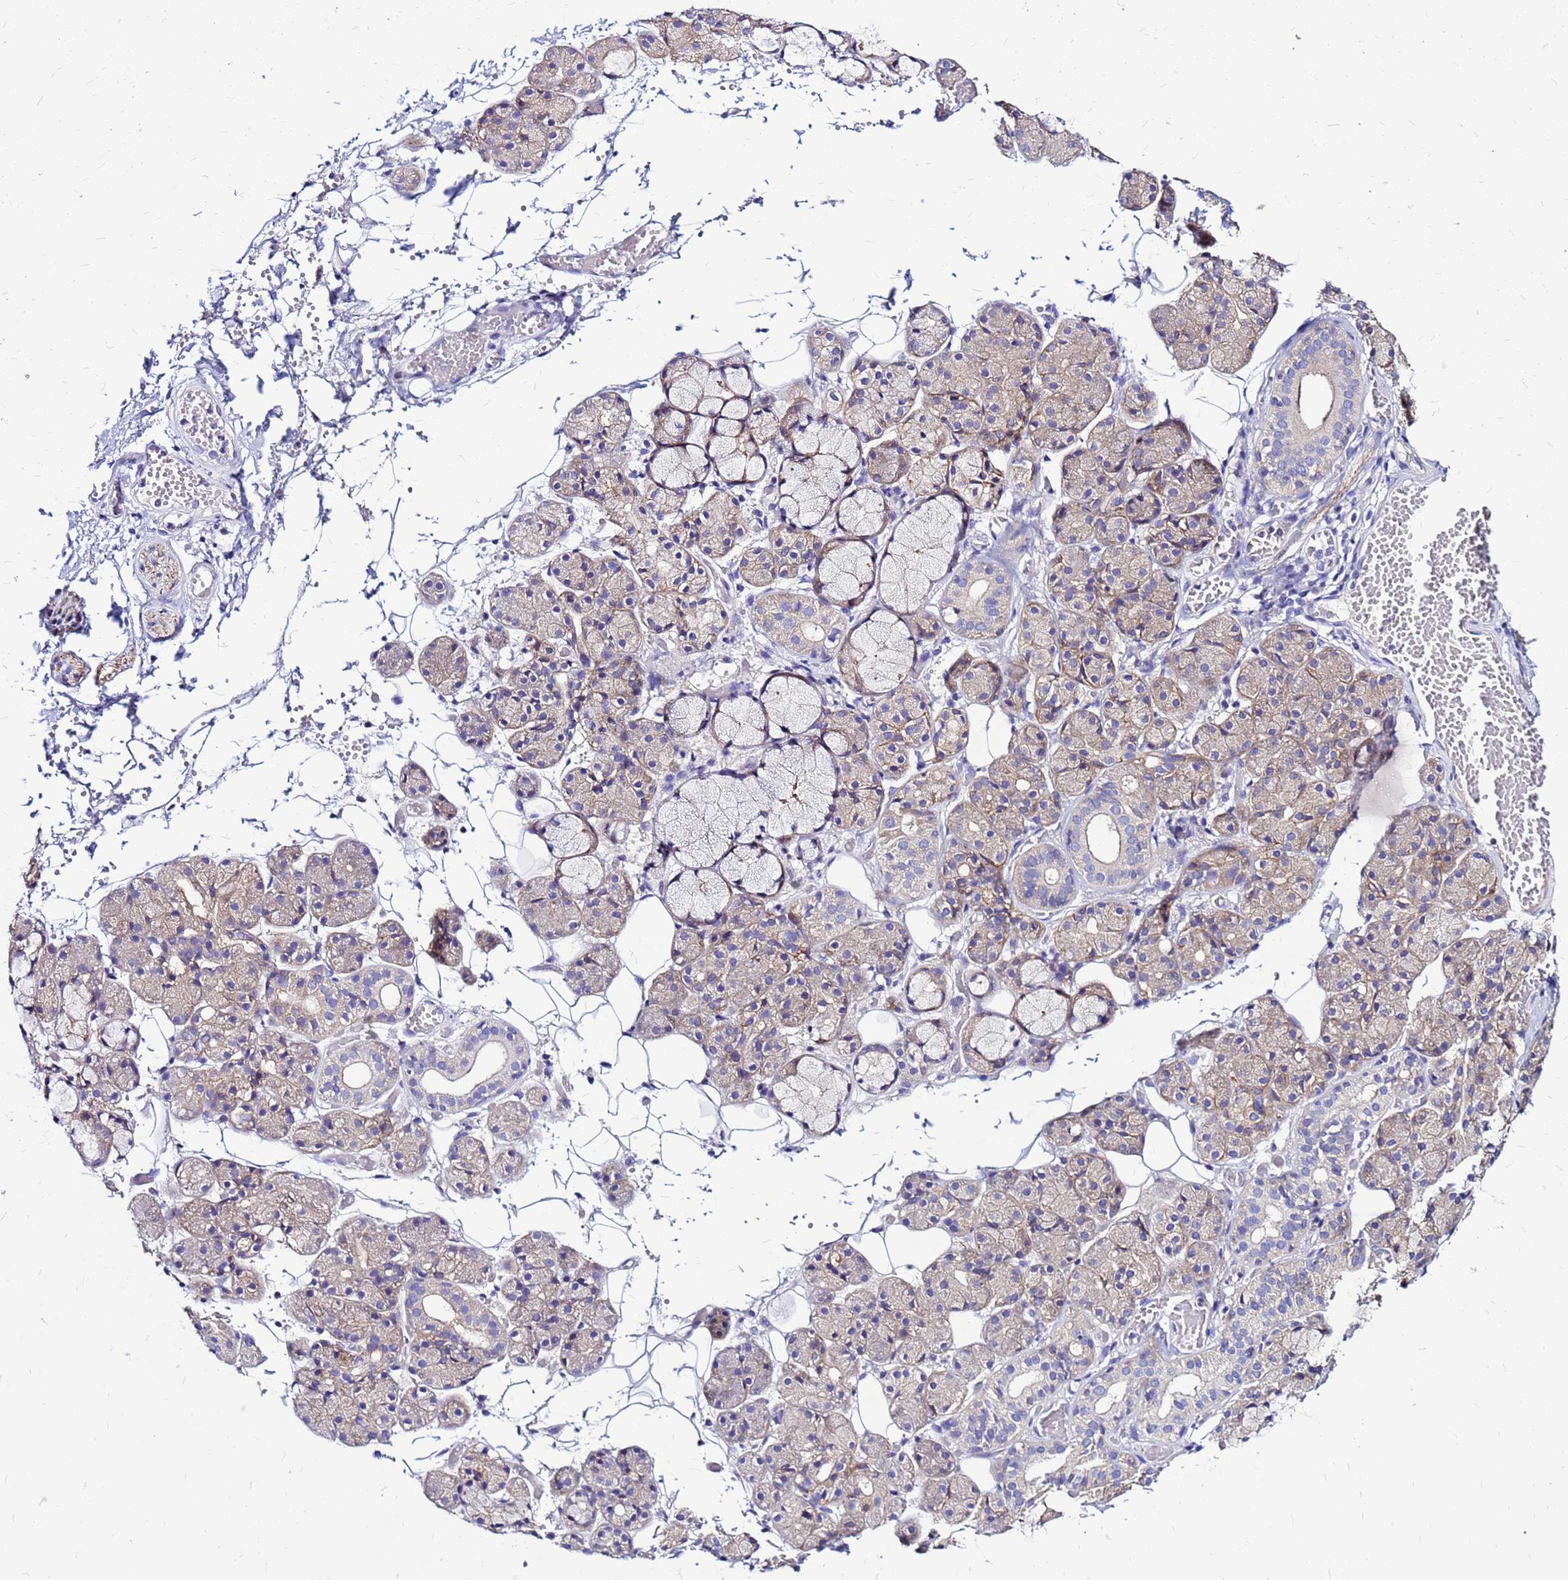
{"staining": {"intensity": "weak", "quantity": "25%-75%", "location": "cytoplasmic/membranous"}, "tissue": "salivary gland", "cell_type": "Glandular cells", "image_type": "normal", "snomed": [{"axis": "morphology", "description": "Normal tissue, NOS"}, {"axis": "topography", "description": "Salivary gland"}], "caption": "A low amount of weak cytoplasmic/membranous expression is present in approximately 25%-75% of glandular cells in benign salivary gland.", "gene": "ARHGEF35", "patient": {"sex": "male", "age": 63}}